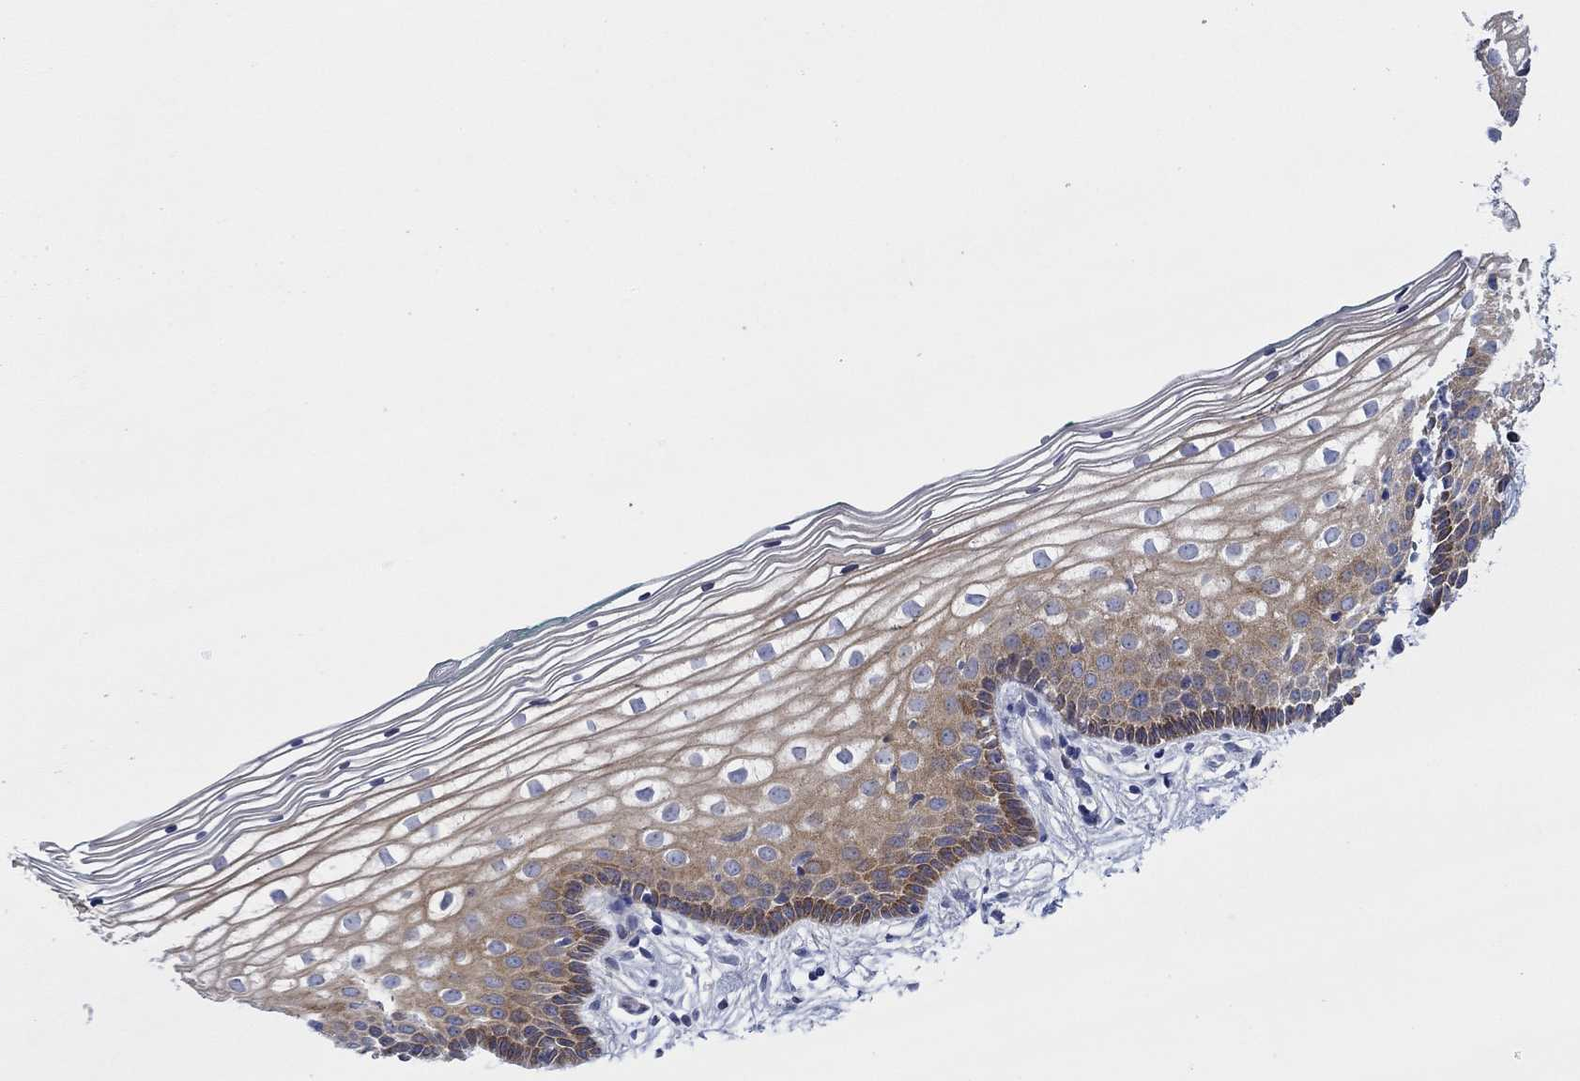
{"staining": {"intensity": "strong", "quantity": "<25%", "location": "cytoplasmic/membranous"}, "tissue": "vagina", "cell_type": "Squamous epithelial cells", "image_type": "normal", "snomed": [{"axis": "morphology", "description": "Normal tissue, NOS"}, {"axis": "topography", "description": "Vagina"}], "caption": "Protein staining displays strong cytoplasmic/membranous staining in approximately <25% of squamous epithelial cells in unremarkable vagina.", "gene": "SVEP1", "patient": {"sex": "female", "age": 36}}